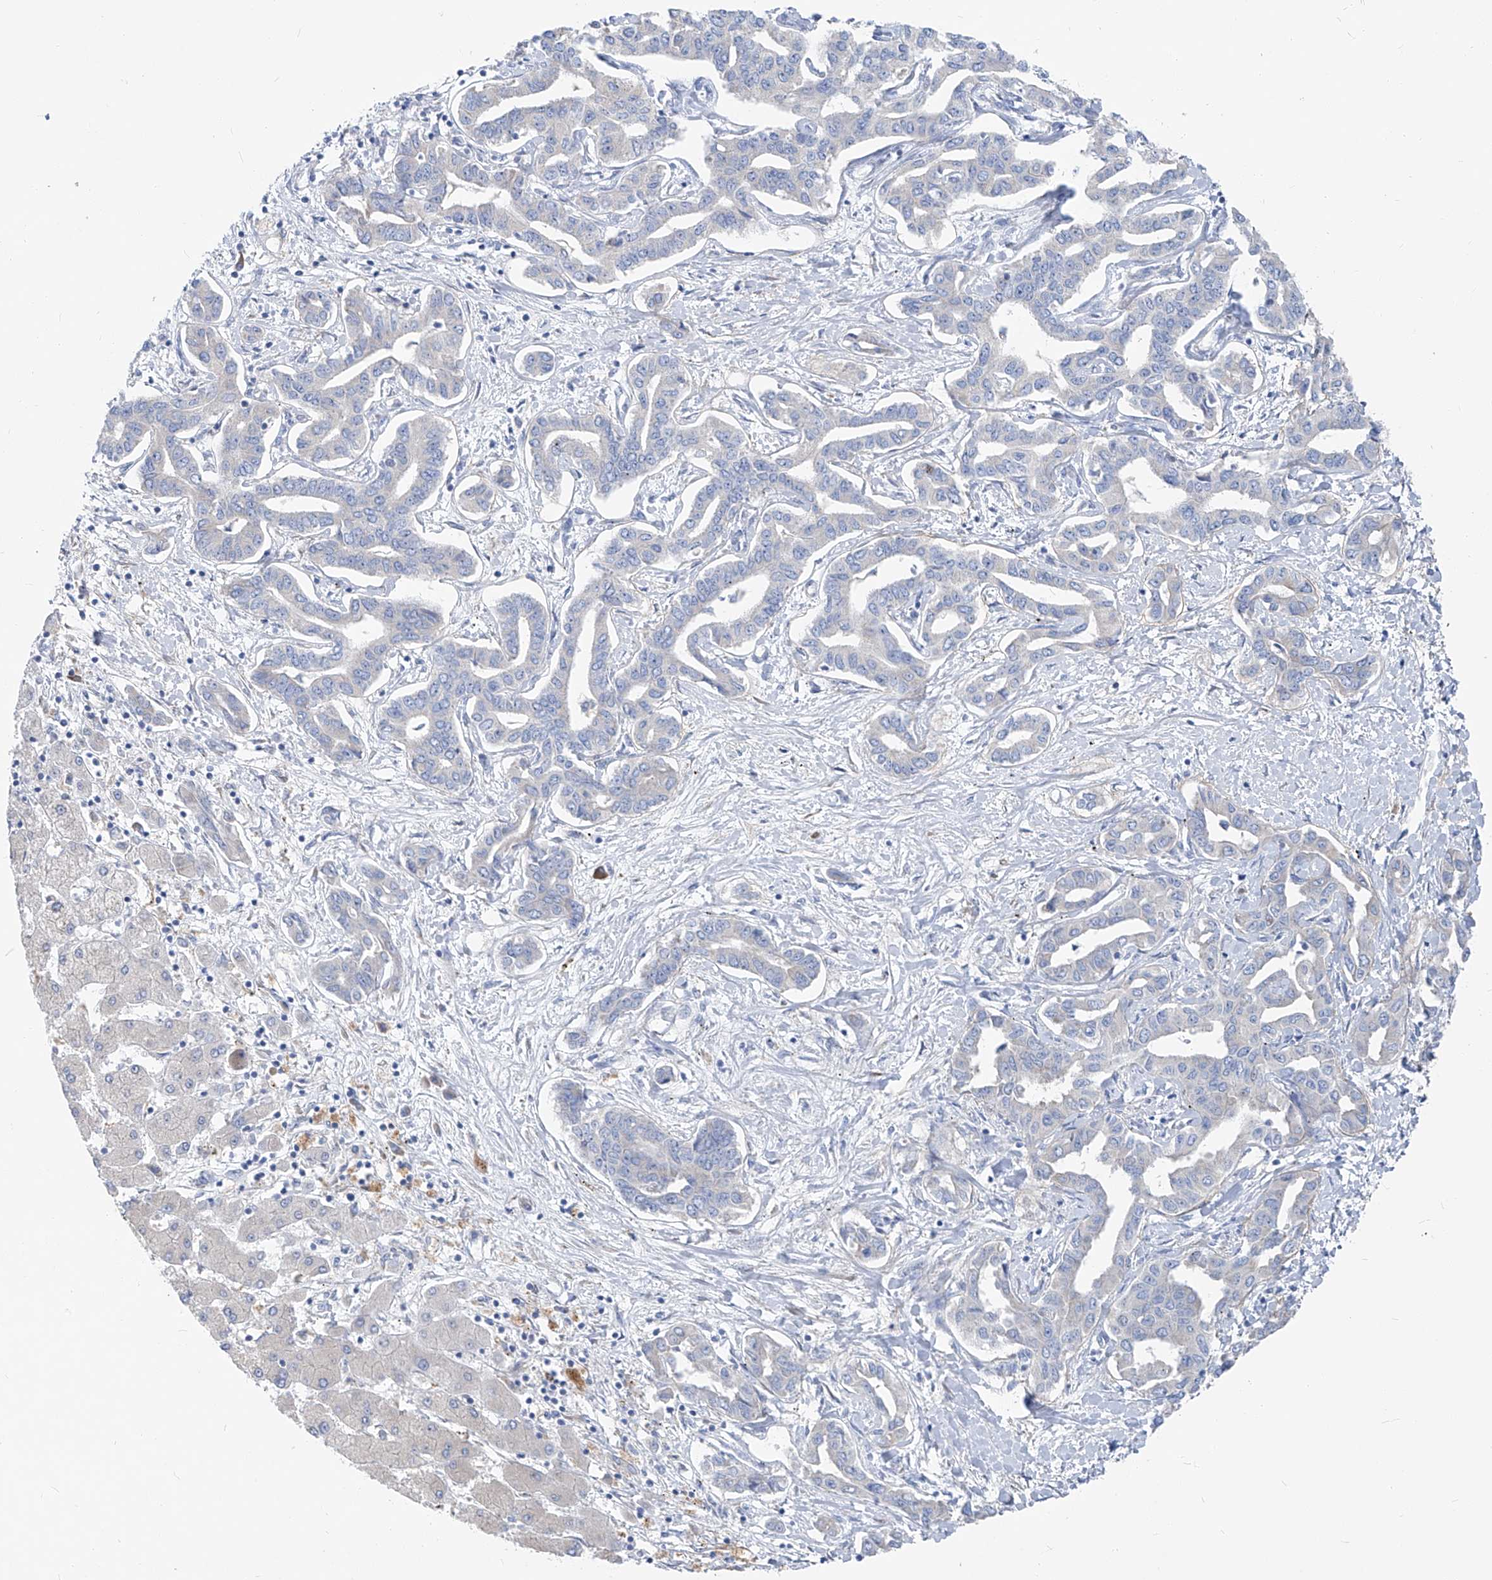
{"staining": {"intensity": "negative", "quantity": "none", "location": "none"}, "tissue": "liver cancer", "cell_type": "Tumor cells", "image_type": "cancer", "snomed": [{"axis": "morphology", "description": "Cholangiocarcinoma"}, {"axis": "topography", "description": "Liver"}], "caption": "This is an immunohistochemistry (IHC) micrograph of human liver cancer. There is no positivity in tumor cells.", "gene": "UFL1", "patient": {"sex": "male", "age": 59}}